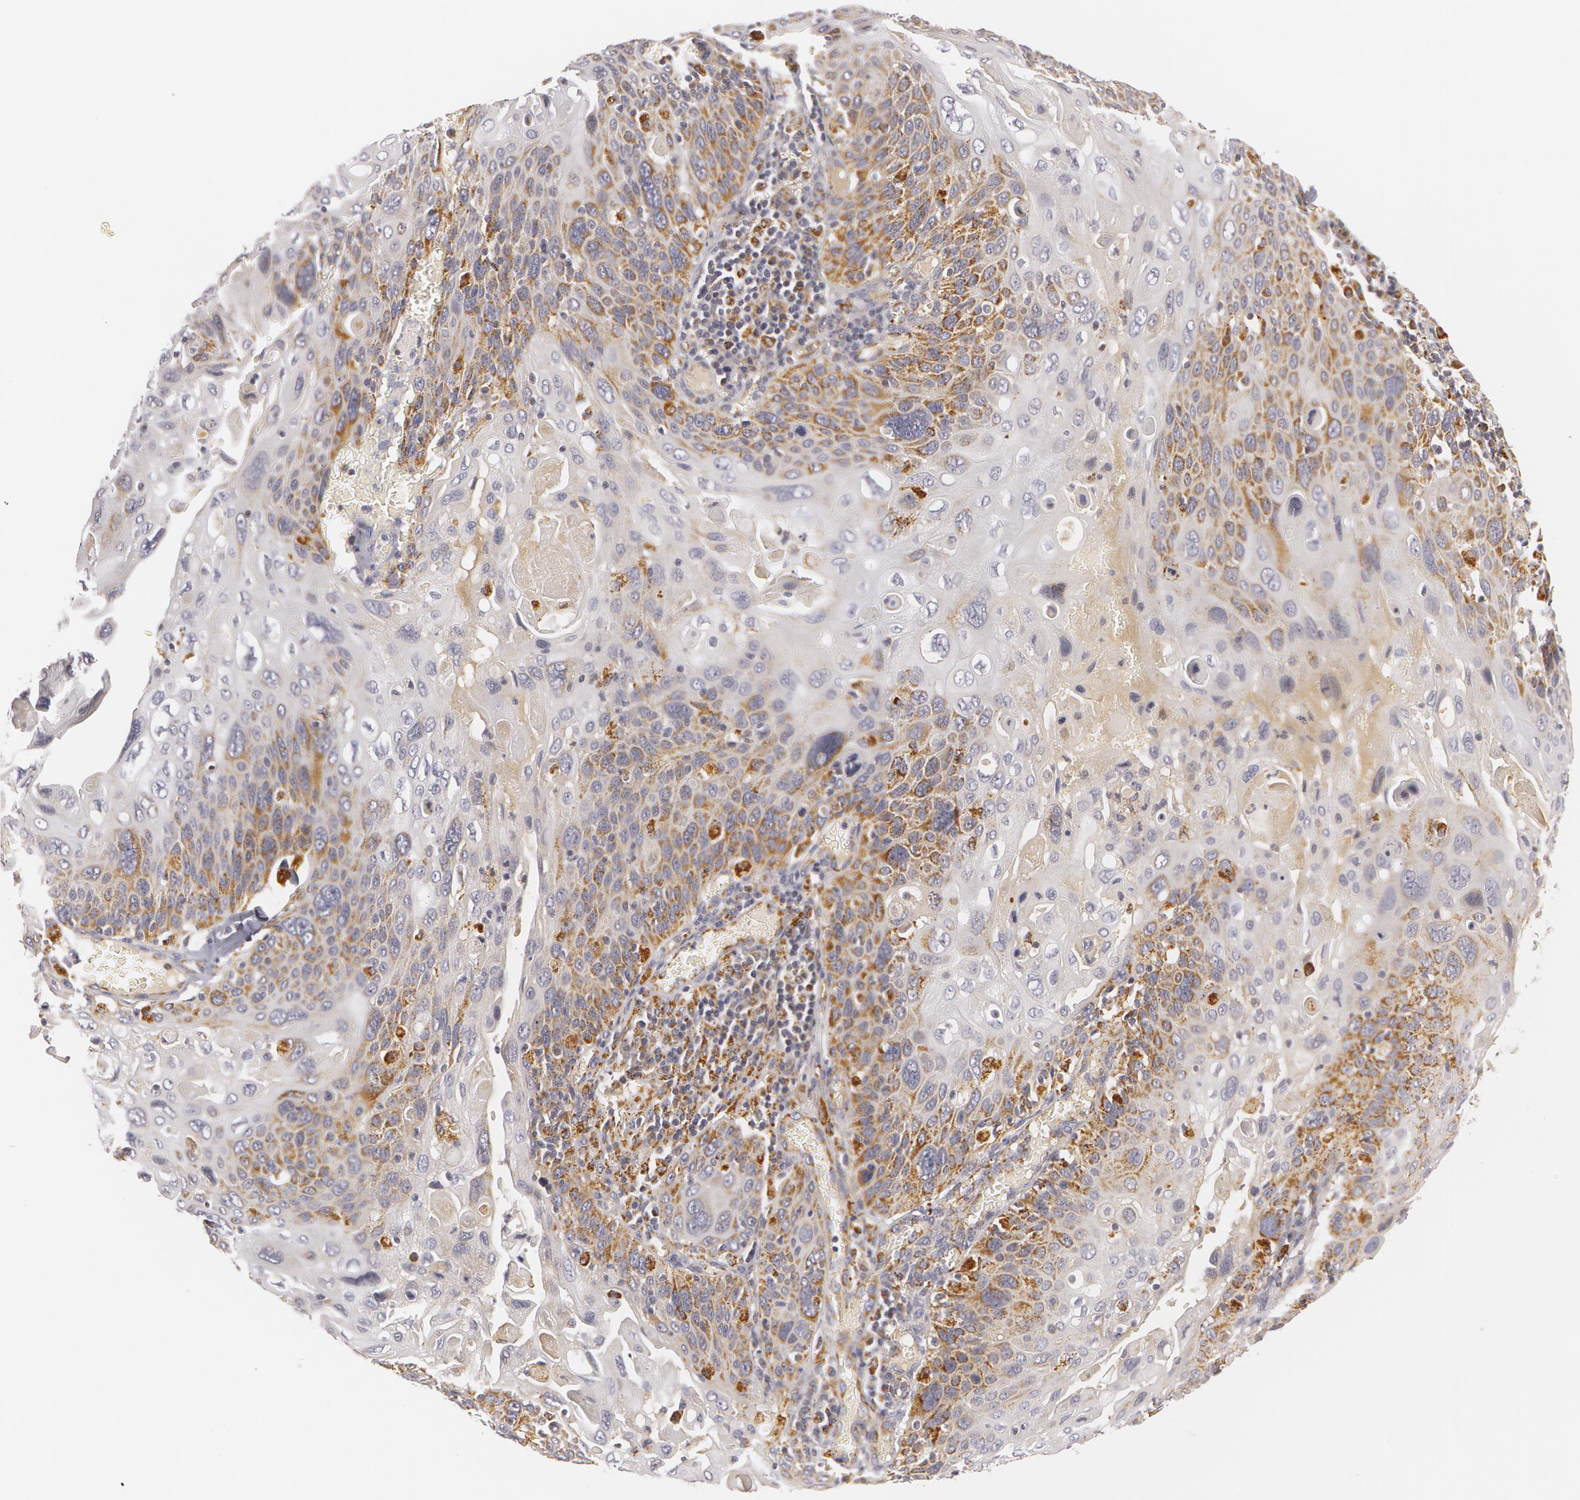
{"staining": {"intensity": "moderate", "quantity": ">75%", "location": "cytoplasmic/membranous"}, "tissue": "cervical cancer", "cell_type": "Tumor cells", "image_type": "cancer", "snomed": [{"axis": "morphology", "description": "Squamous cell carcinoma, NOS"}, {"axis": "topography", "description": "Cervix"}], "caption": "Cervical cancer (squamous cell carcinoma) tissue displays moderate cytoplasmic/membranous positivity in about >75% of tumor cells, visualized by immunohistochemistry. The staining was performed using DAB (3,3'-diaminobenzidine) to visualize the protein expression in brown, while the nuclei were stained in blue with hematoxylin (Magnification: 20x).", "gene": "C7", "patient": {"sex": "female", "age": 54}}